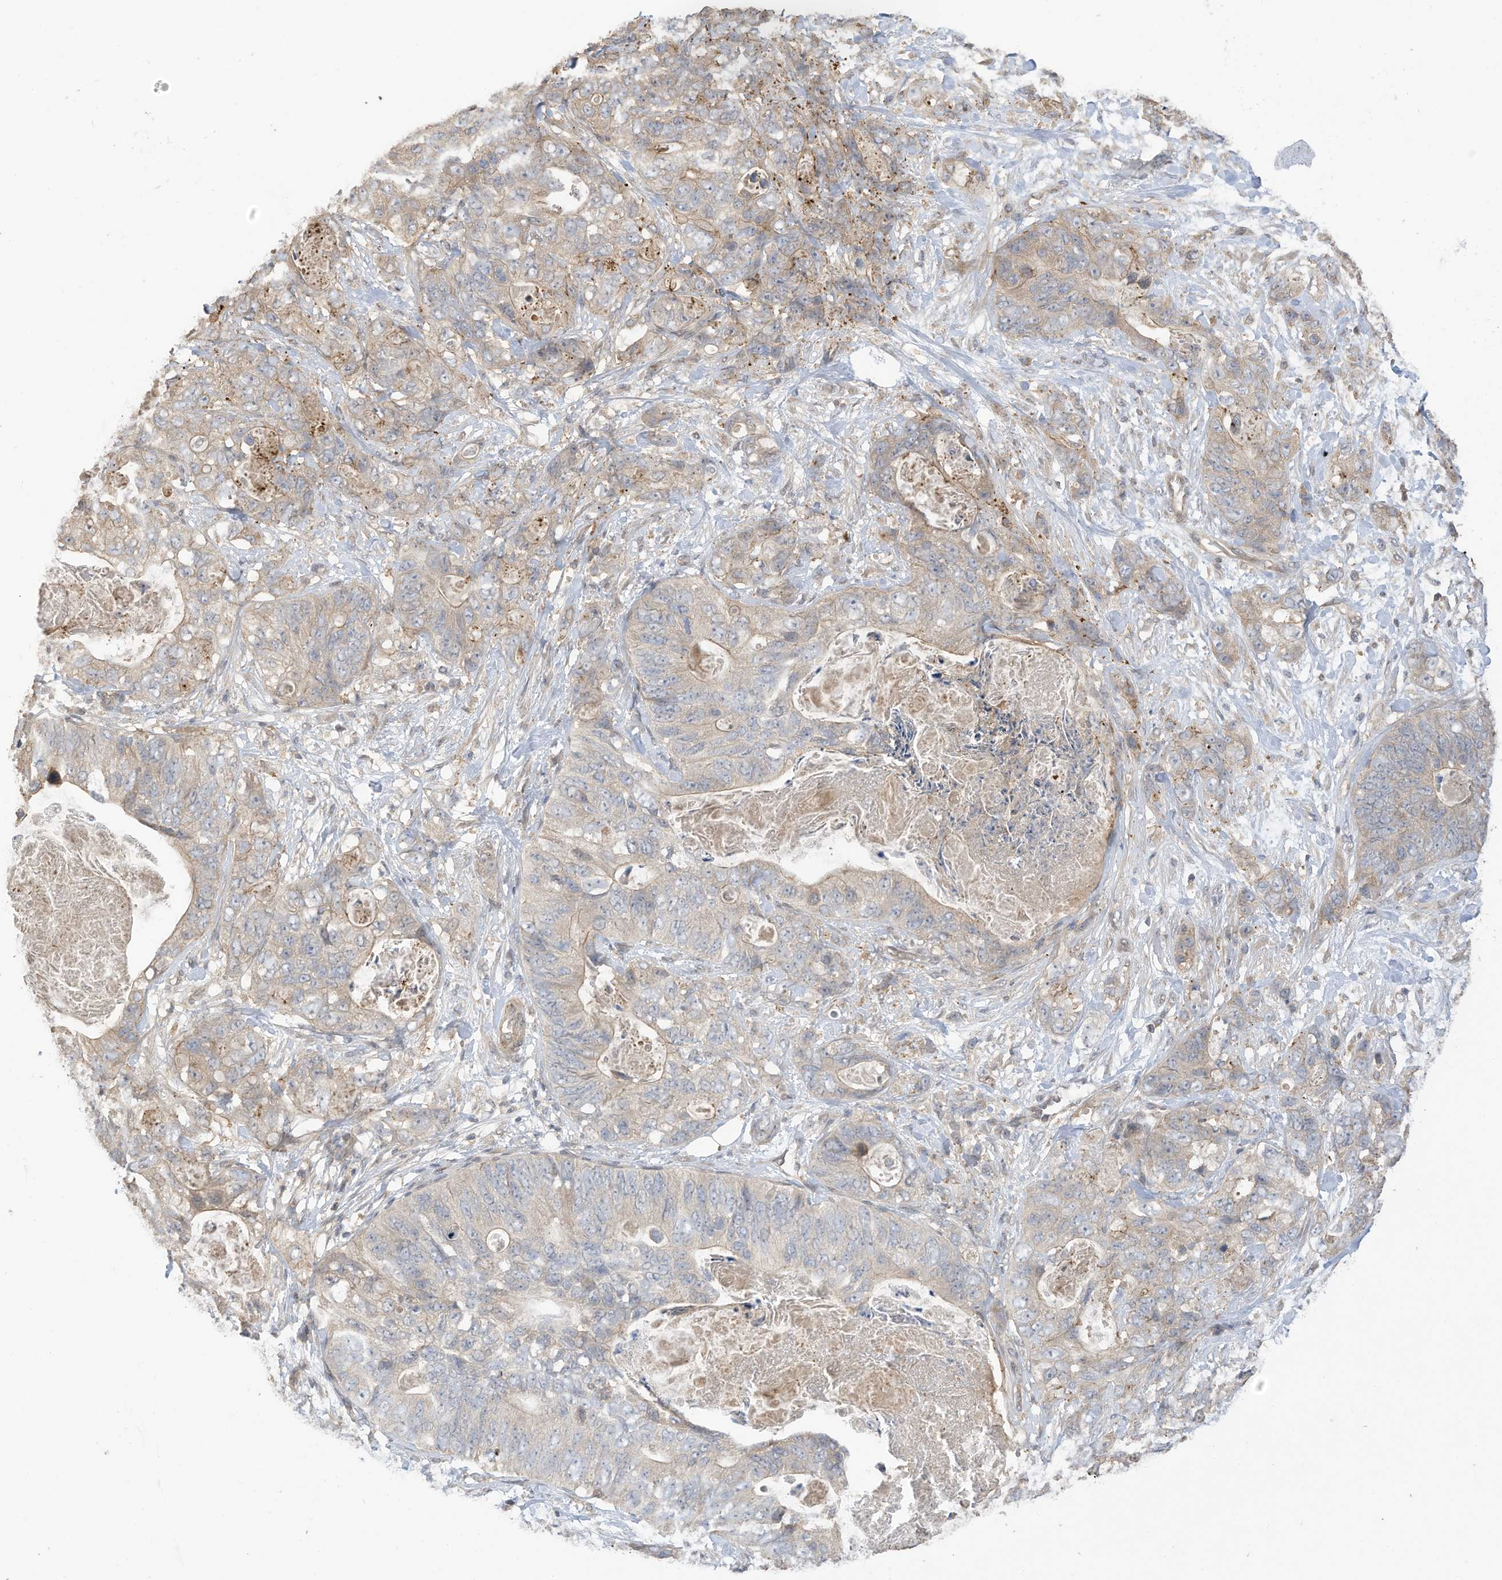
{"staining": {"intensity": "weak", "quantity": "25%-75%", "location": "cytoplasmic/membranous"}, "tissue": "stomach cancer", "cell_type": "Tumor cells", "image_type": "cancer", "snomed": [{"axis": "morphology", "description": "Normal tissue, NOS"}, {"axis": "morphology", "description": "Adenocarcinoma, NOS"}, {"axis": "topography", "description": "Stomach"}], "caption": "Immunohistochemical staining of adenocarcinoma (stomach) exhibits low levels of weak cytoplasmic/membranous protein positivity in approximately 25%-75% of tumor cells.", "gene": "REC8", "patient": {"sex": "female", "age": 89}}